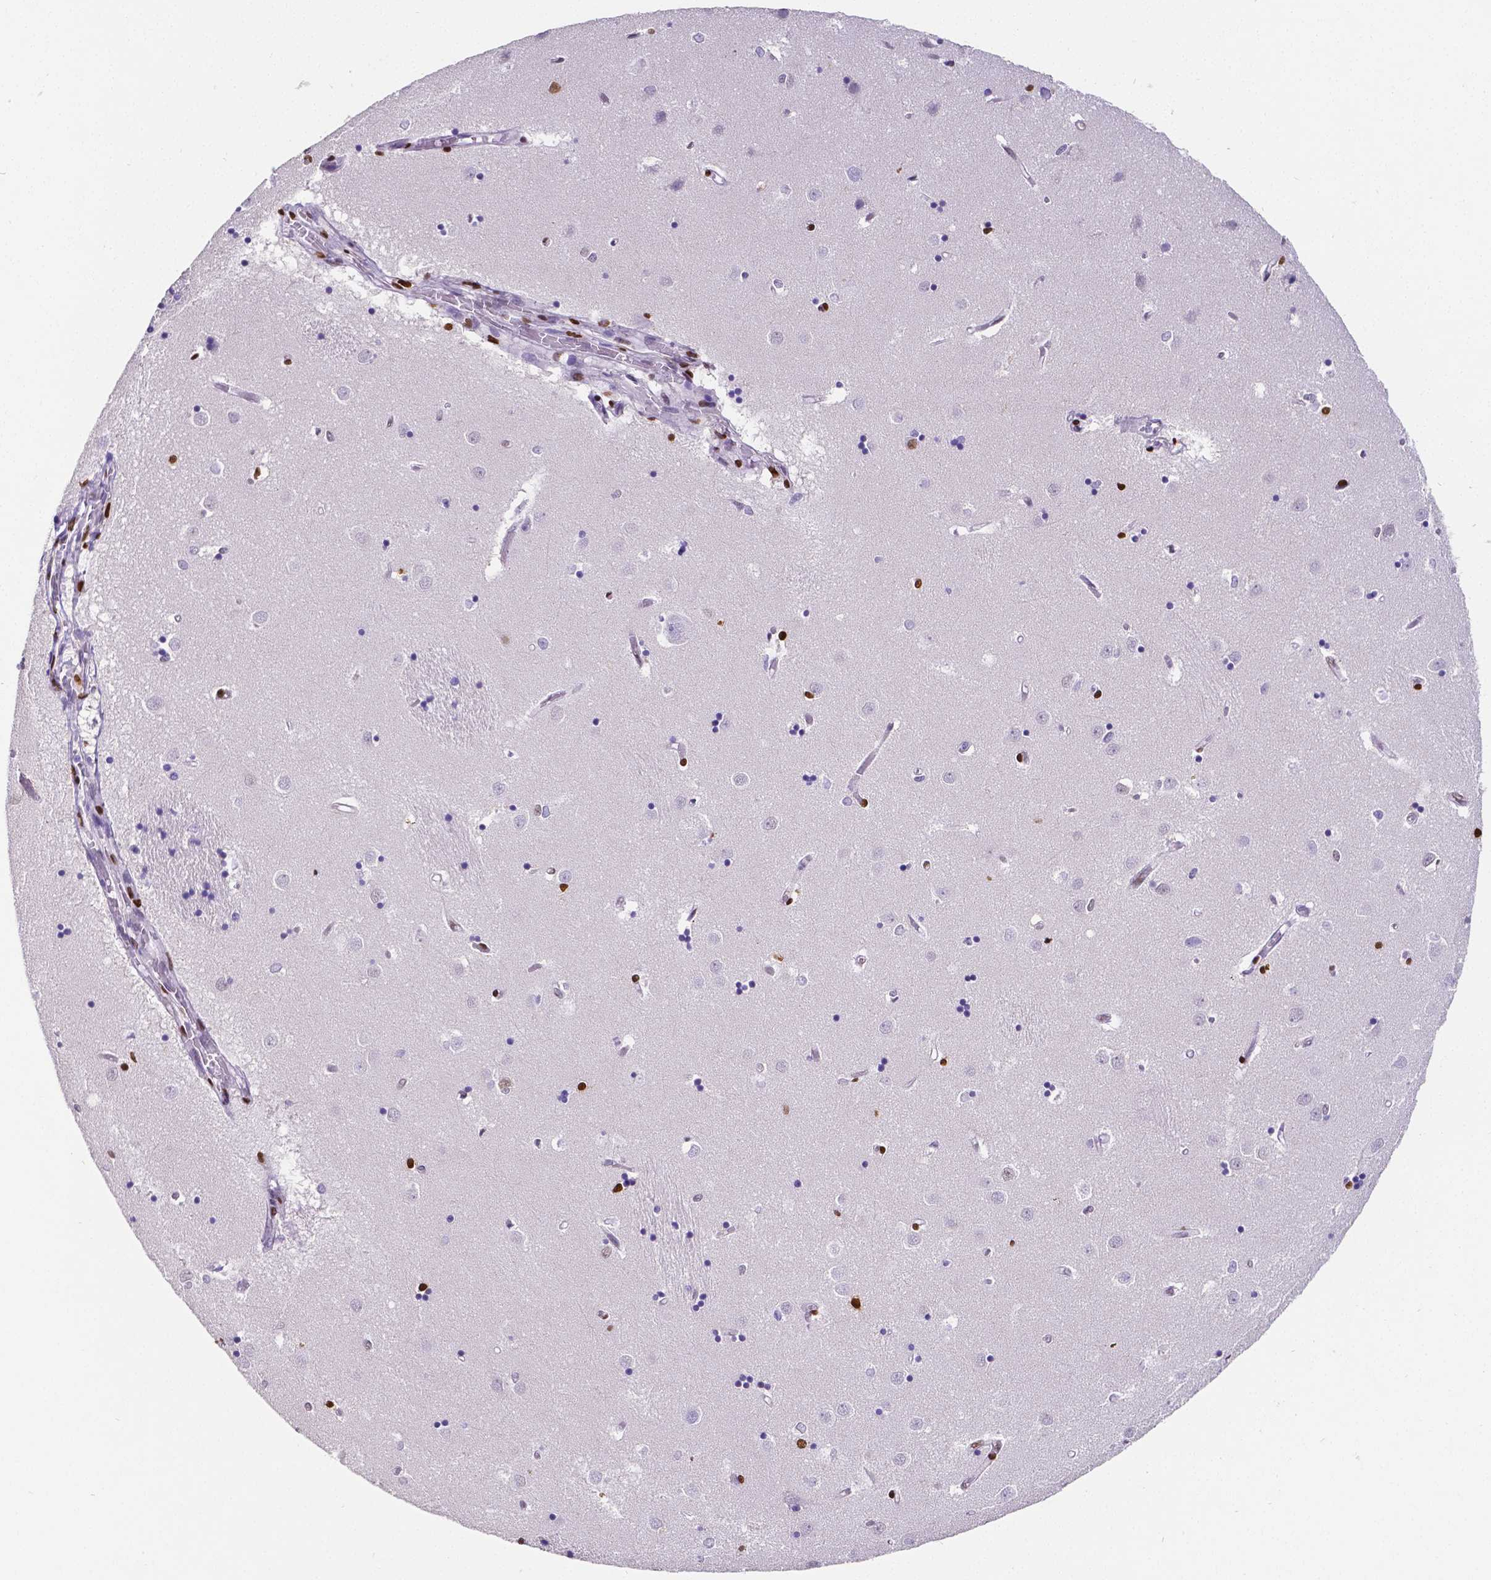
{"staining": {"intensity": "strong", "quantity": "<25%", "location": "nuclear"}, "tissue": "caudate", "cell_type": "Glial cells", "image_type": "normal", "snomed": [{"axis": "morphology", "description": "Normal tissue, NOS"}, {"axis": "topography", "description": "Lateral ventricle wall"}], "caption": "Caudate stained with IHC demonstrates strong nuclear expression in approximately <25% of glial cells. (Stains: DAB (3,3'-diaminobenzidine) in brown, nuclei in blue, Microscopy: brightfield microscopy at high magnification).", "gene": "MEF2C", "patient": {"sex": "male", "age": 54}}